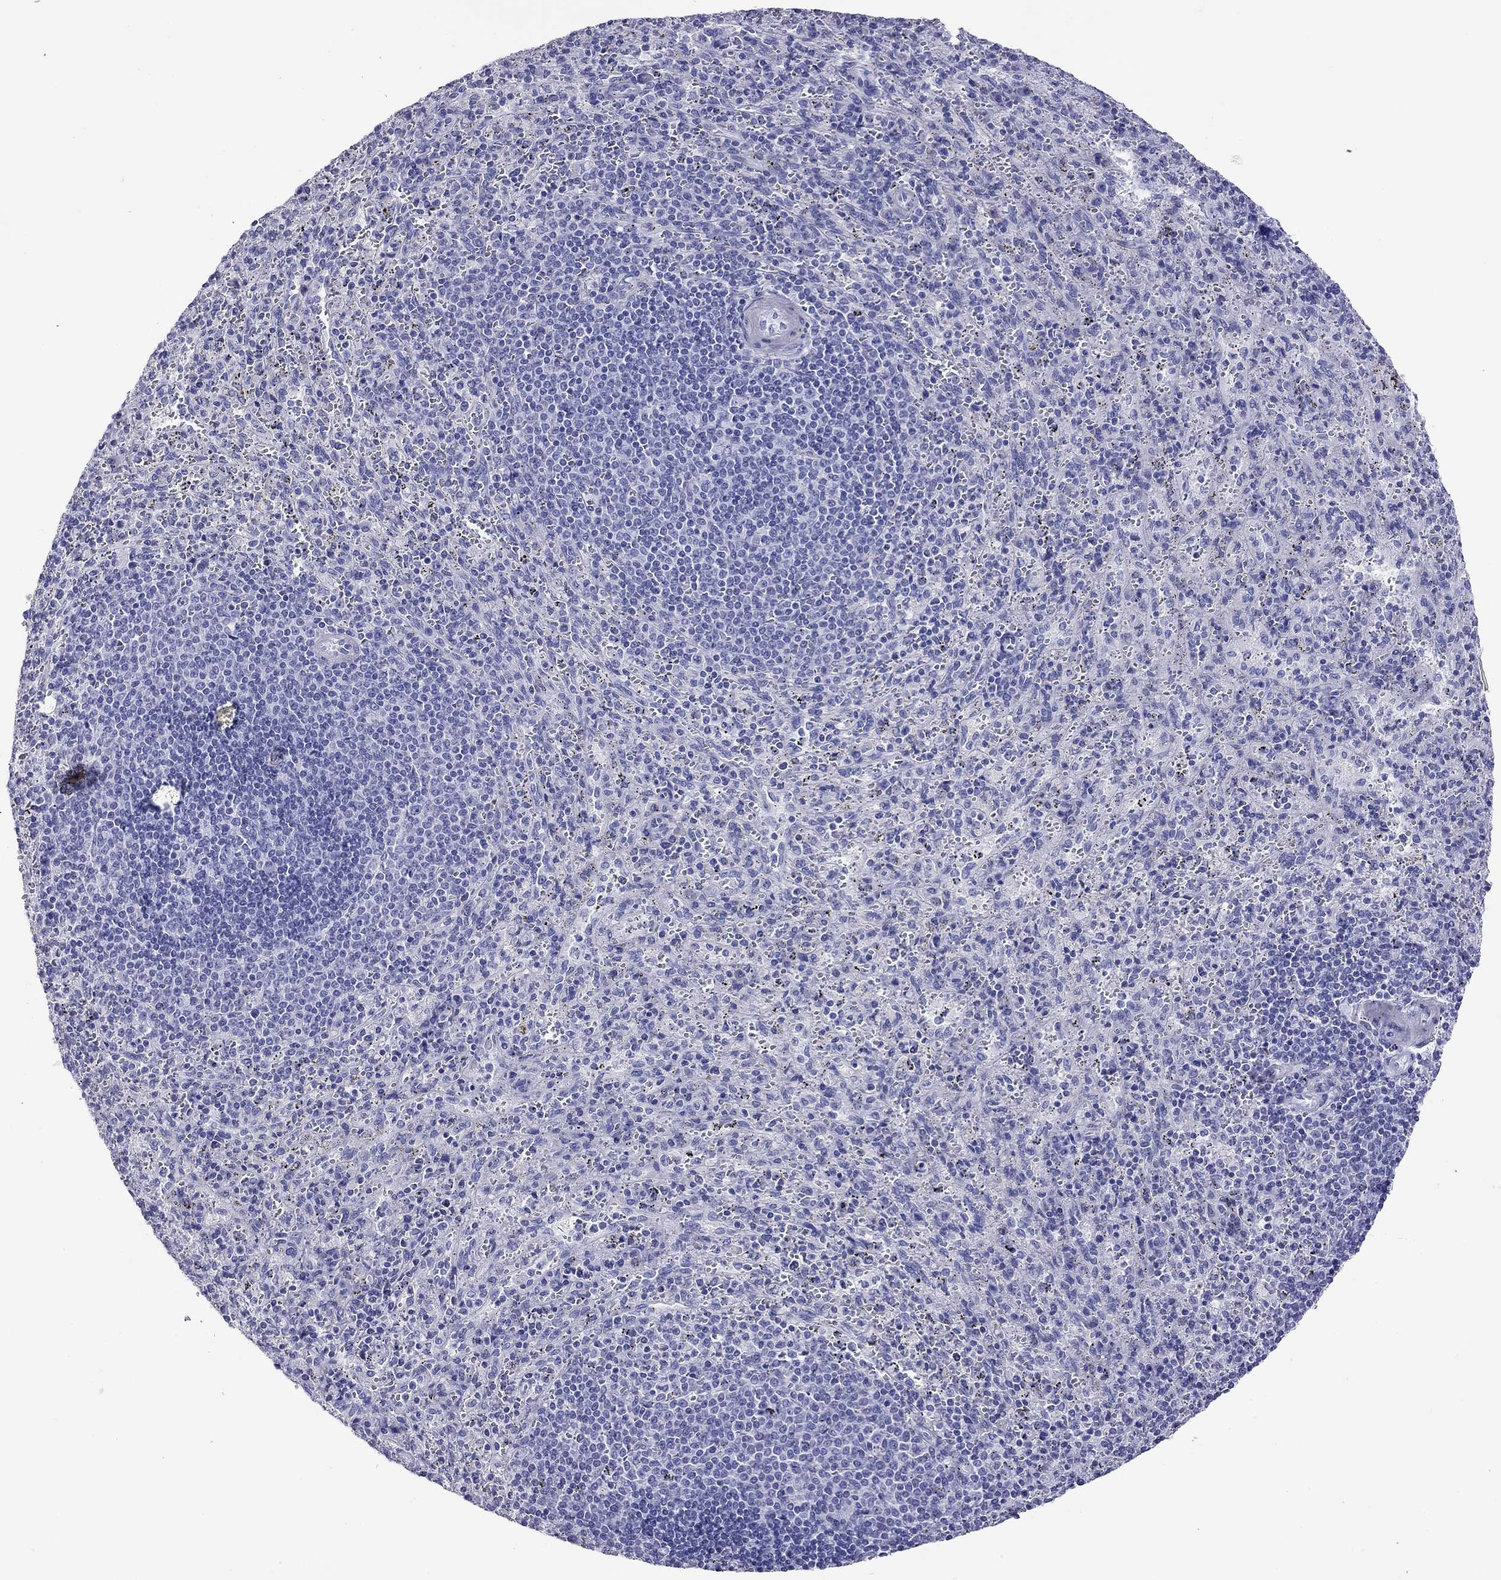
{"staining": {"intensity": "negative", "quantity": "none", "location": "none"}, "tissue": "spleen", "cell_type": "Cells in red pulp", "image_type": "normal", "snomed": [{"axis": "morphology", "description": "Normal tissue, NOS"}, {"axis": "topography", "description": "Spleen"}], "caption": "Immunohistochemistry (IHC) of unremarkable spleen shows no positivity in cells in red pulp. The staining was performed using DAB (3,3'-diaminobenzidine) to visualize the protein expression in brown, while the nuclei were stained in blue with hematoxylin (Magnification: 20x).", "gene": "KIAA2012", "patient": {"sex": "male", "age": 57}}